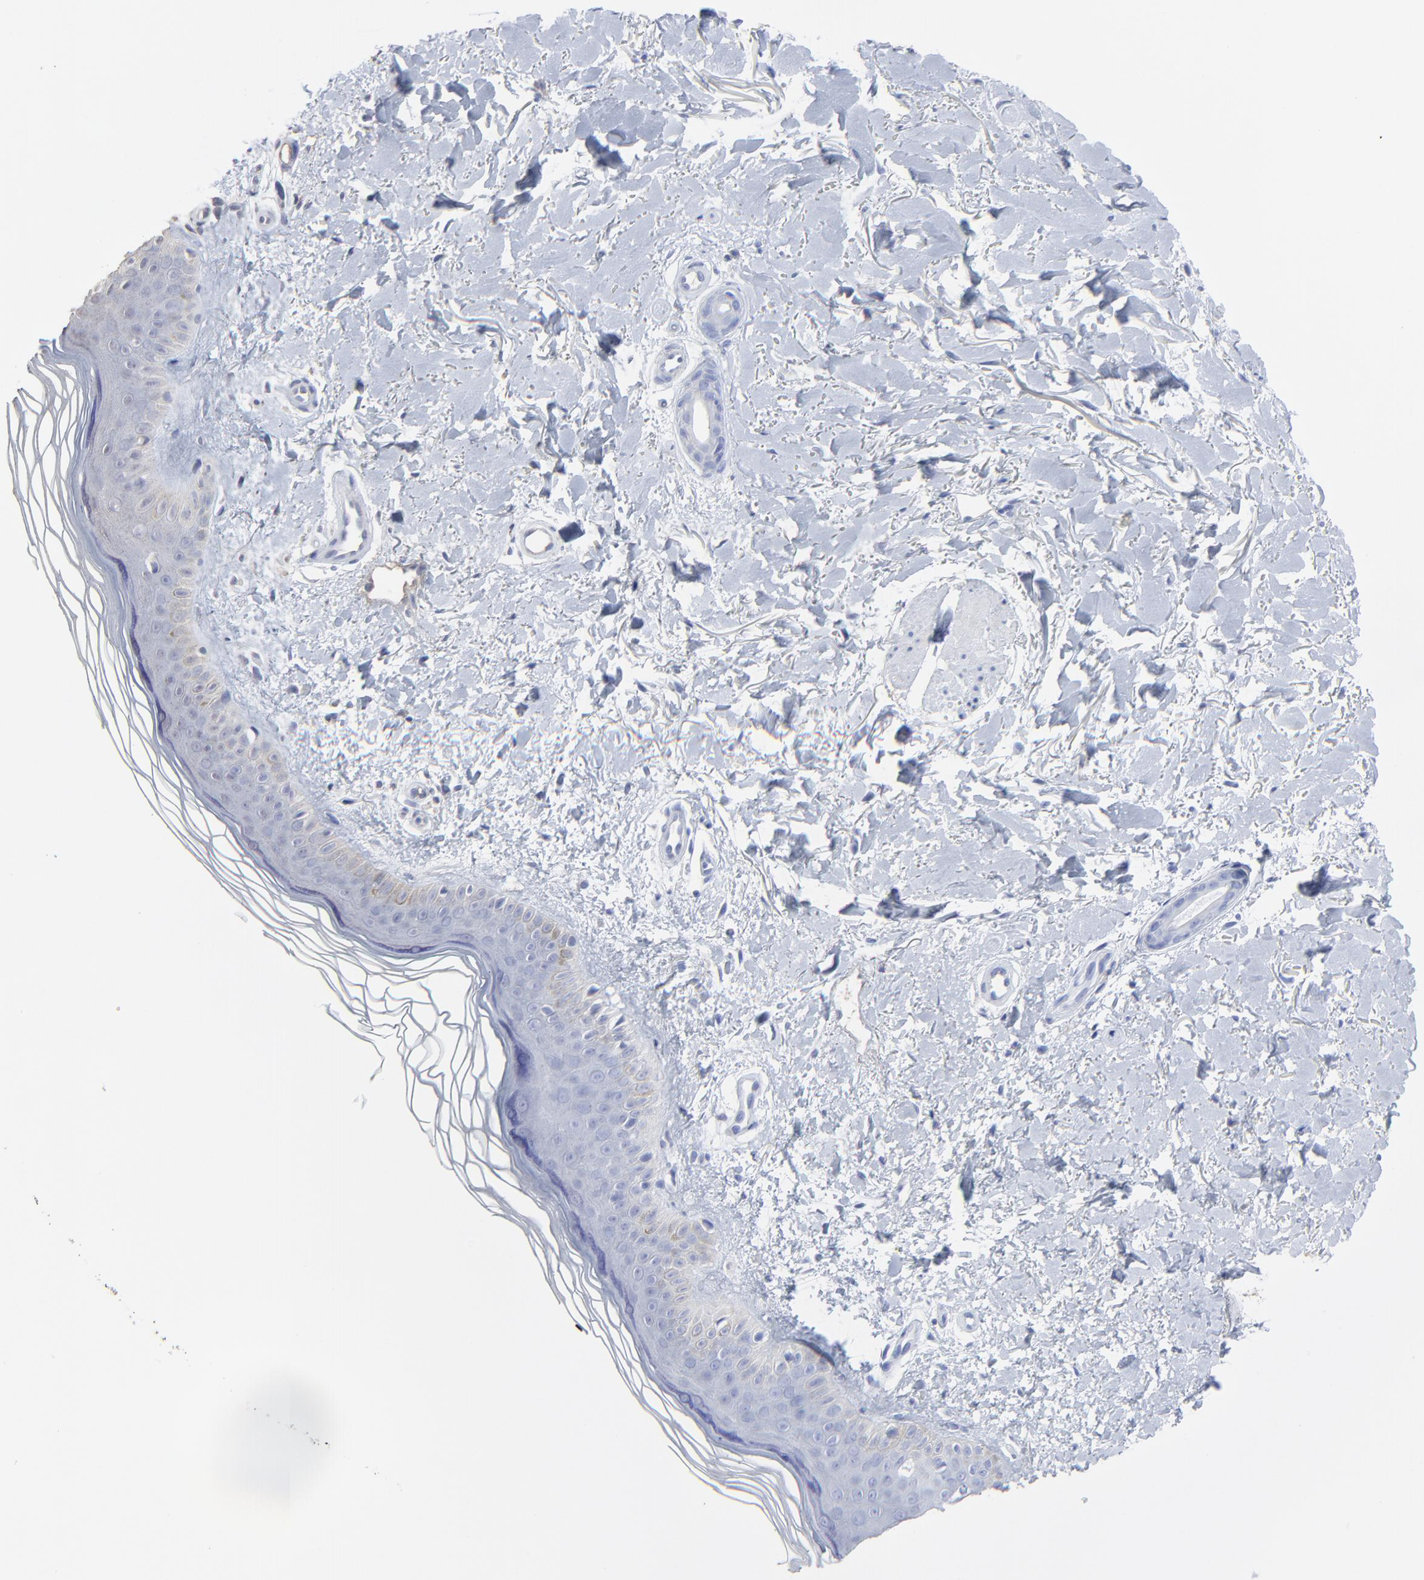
{"staining": {"intensity": "negative", "quantity": "none", "location": "none"}, "tissue": "skin", "cell_type": "Fibroblasts", "image_type": "normal", "snomed": [{"axis": "morphology", "description": "Normal tissue, NOS"}, {"axis": "topography", "description": "Skin"}], "caption": "An immunohistochemistry micrograph of unremarkable skin is shown. There is no staining in fibroblasts of skin.", "gene": "VPREB3", "patient": {"sex": "female", "age": 19}}